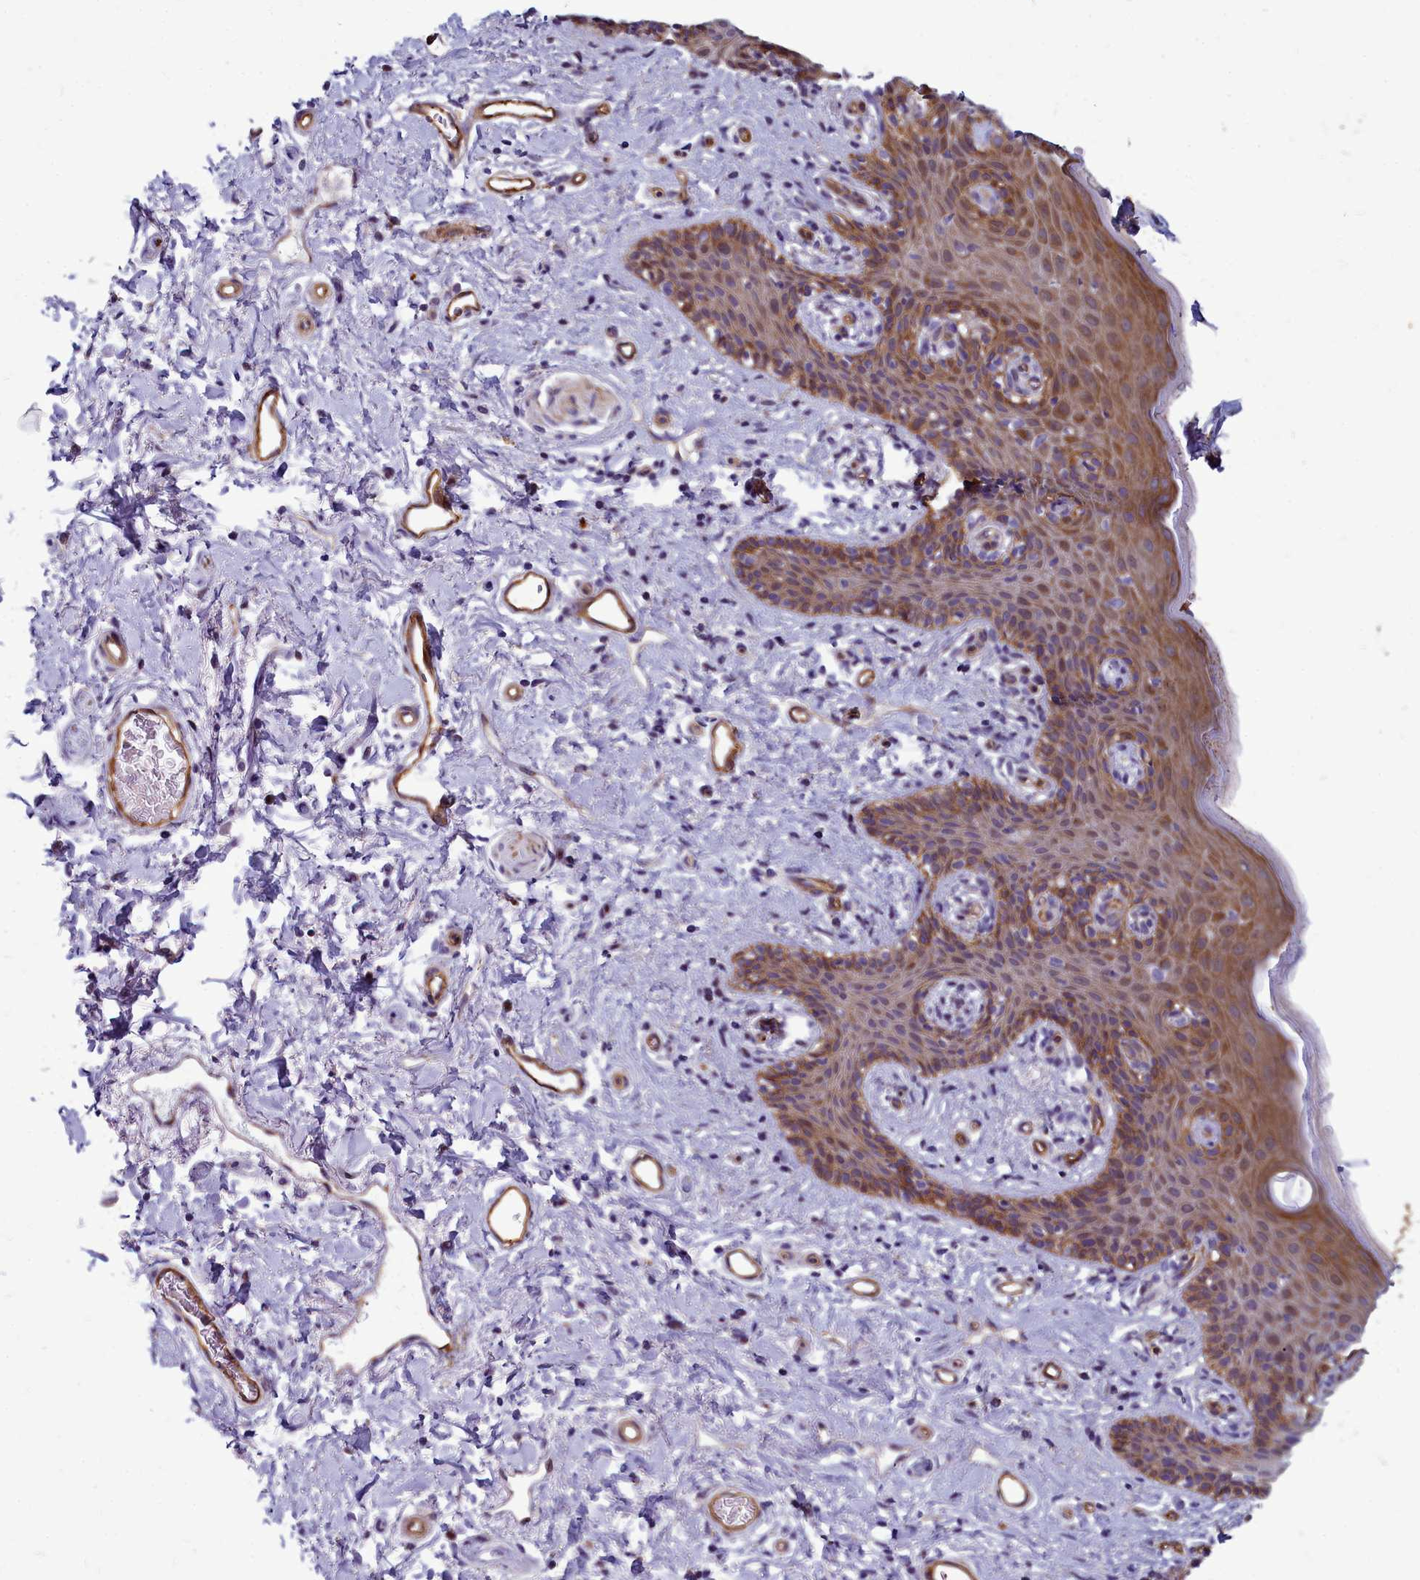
{"staining": {"intensity": "moderate", "quantity": ">75%", "location": "cytoplasmic/membranous"}, "tissue": "skin", "cell_type": "Epidermal cells", "image_type": "normal", "snomed": [{"axis": "morphology", "description": "Normal tissue, NOS"}, {"axis": "topography", "description": "Vulva"}], "caption": "Skin stained for a protein (brown) reveals moderate cytoplasmic/membranous positive staining in approximately >75% of epidermal cells.", "gene": "TTC5", "patient": {"sex": "female", "age": 66}}